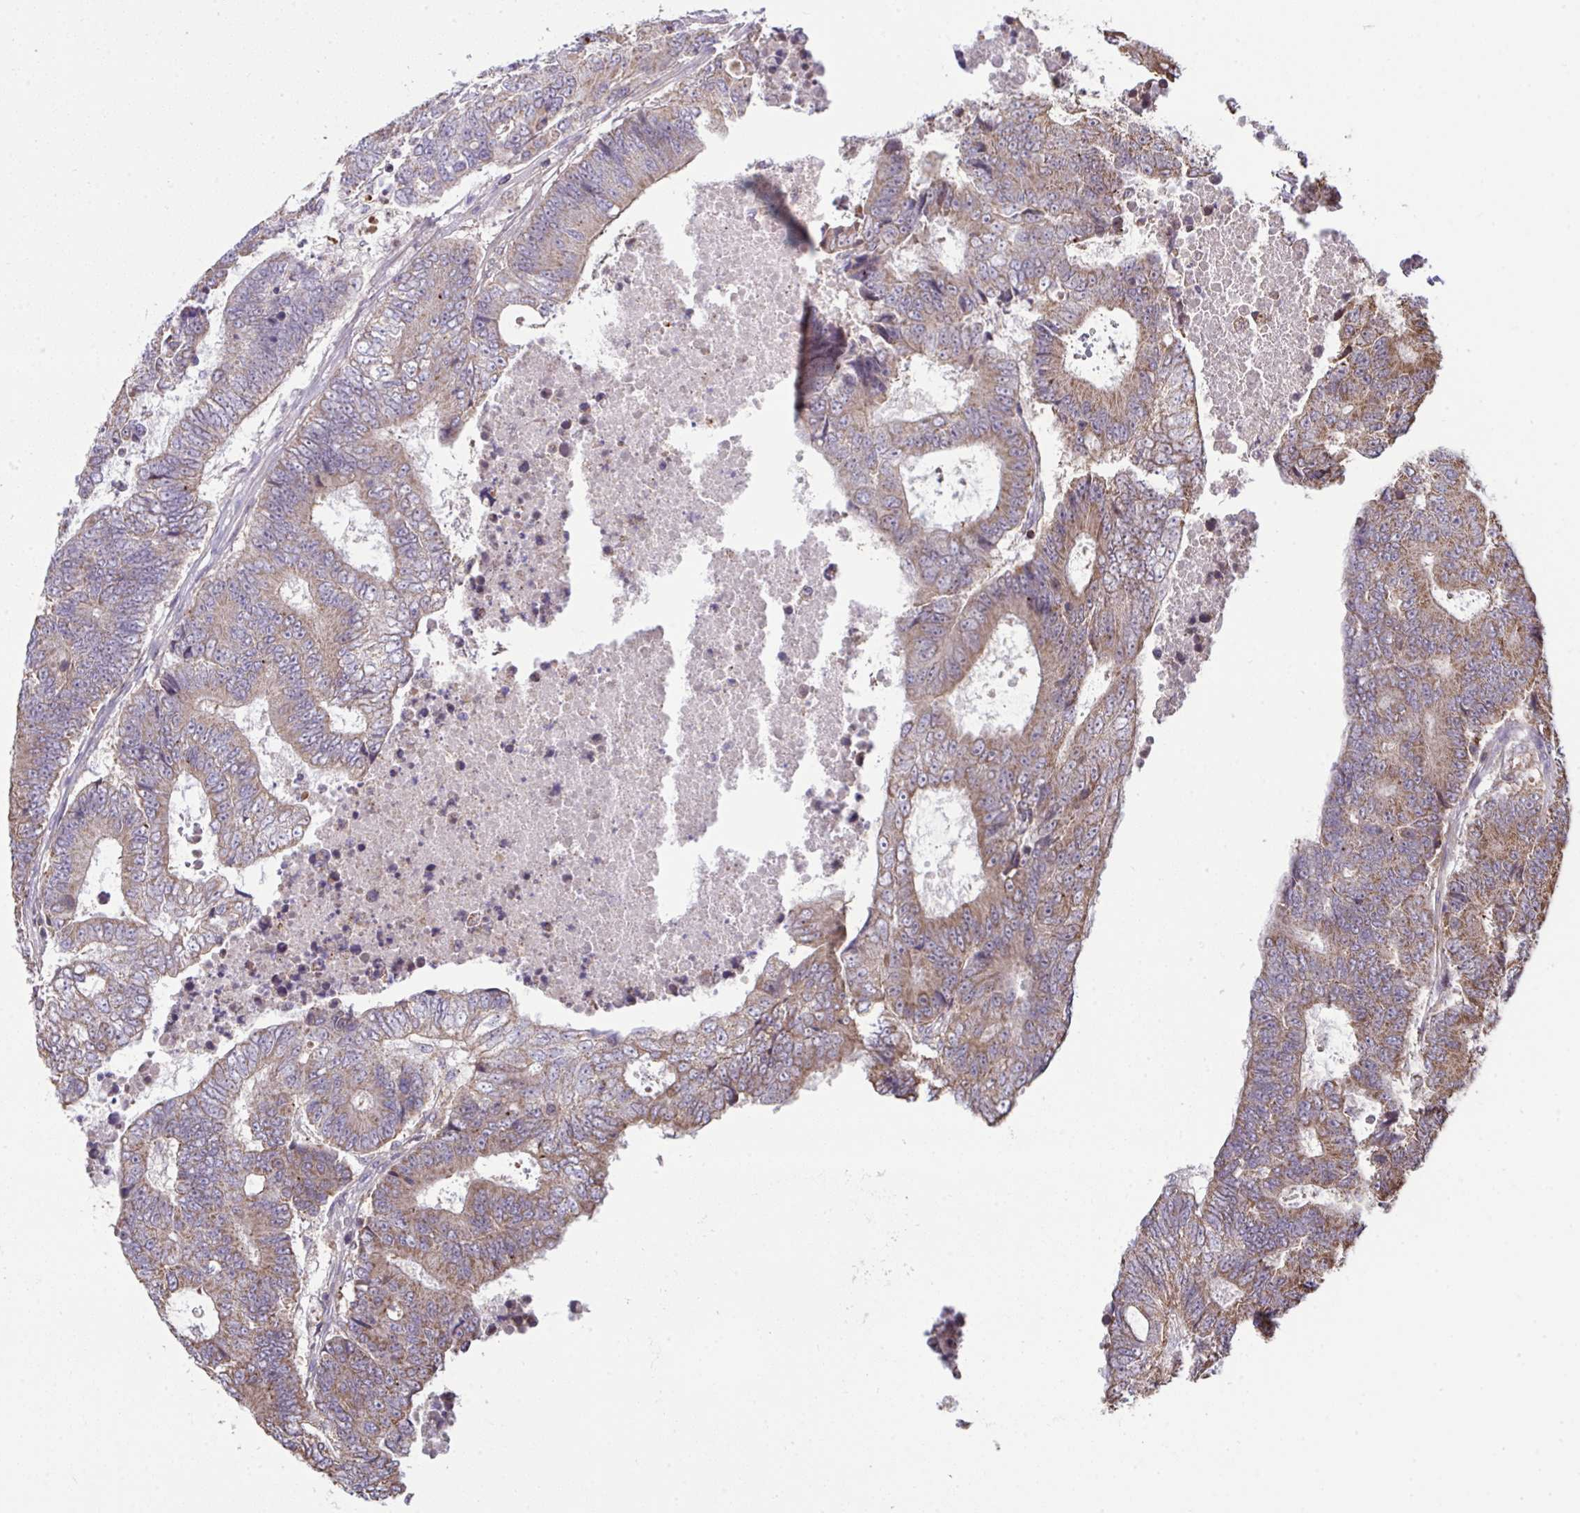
{"staining": {"intensity": "weak", "quantity": "<25%", "location": "cytoplasmic/membranous"}, "tissue": "colorectal cancer", "cell_type": "Tumor cells", "image_type": "cancer", "snomed": [{"axis": "morphology", "description": "Adenocarcinoma, NOS"}, {"axis": "topography", "description": "Colon"}], "caption": "Tumor cells are negative for protein expression in human colorectal cancer.", "gene": "PPM1H", "patient": {"sex": "female", "age": 48}}